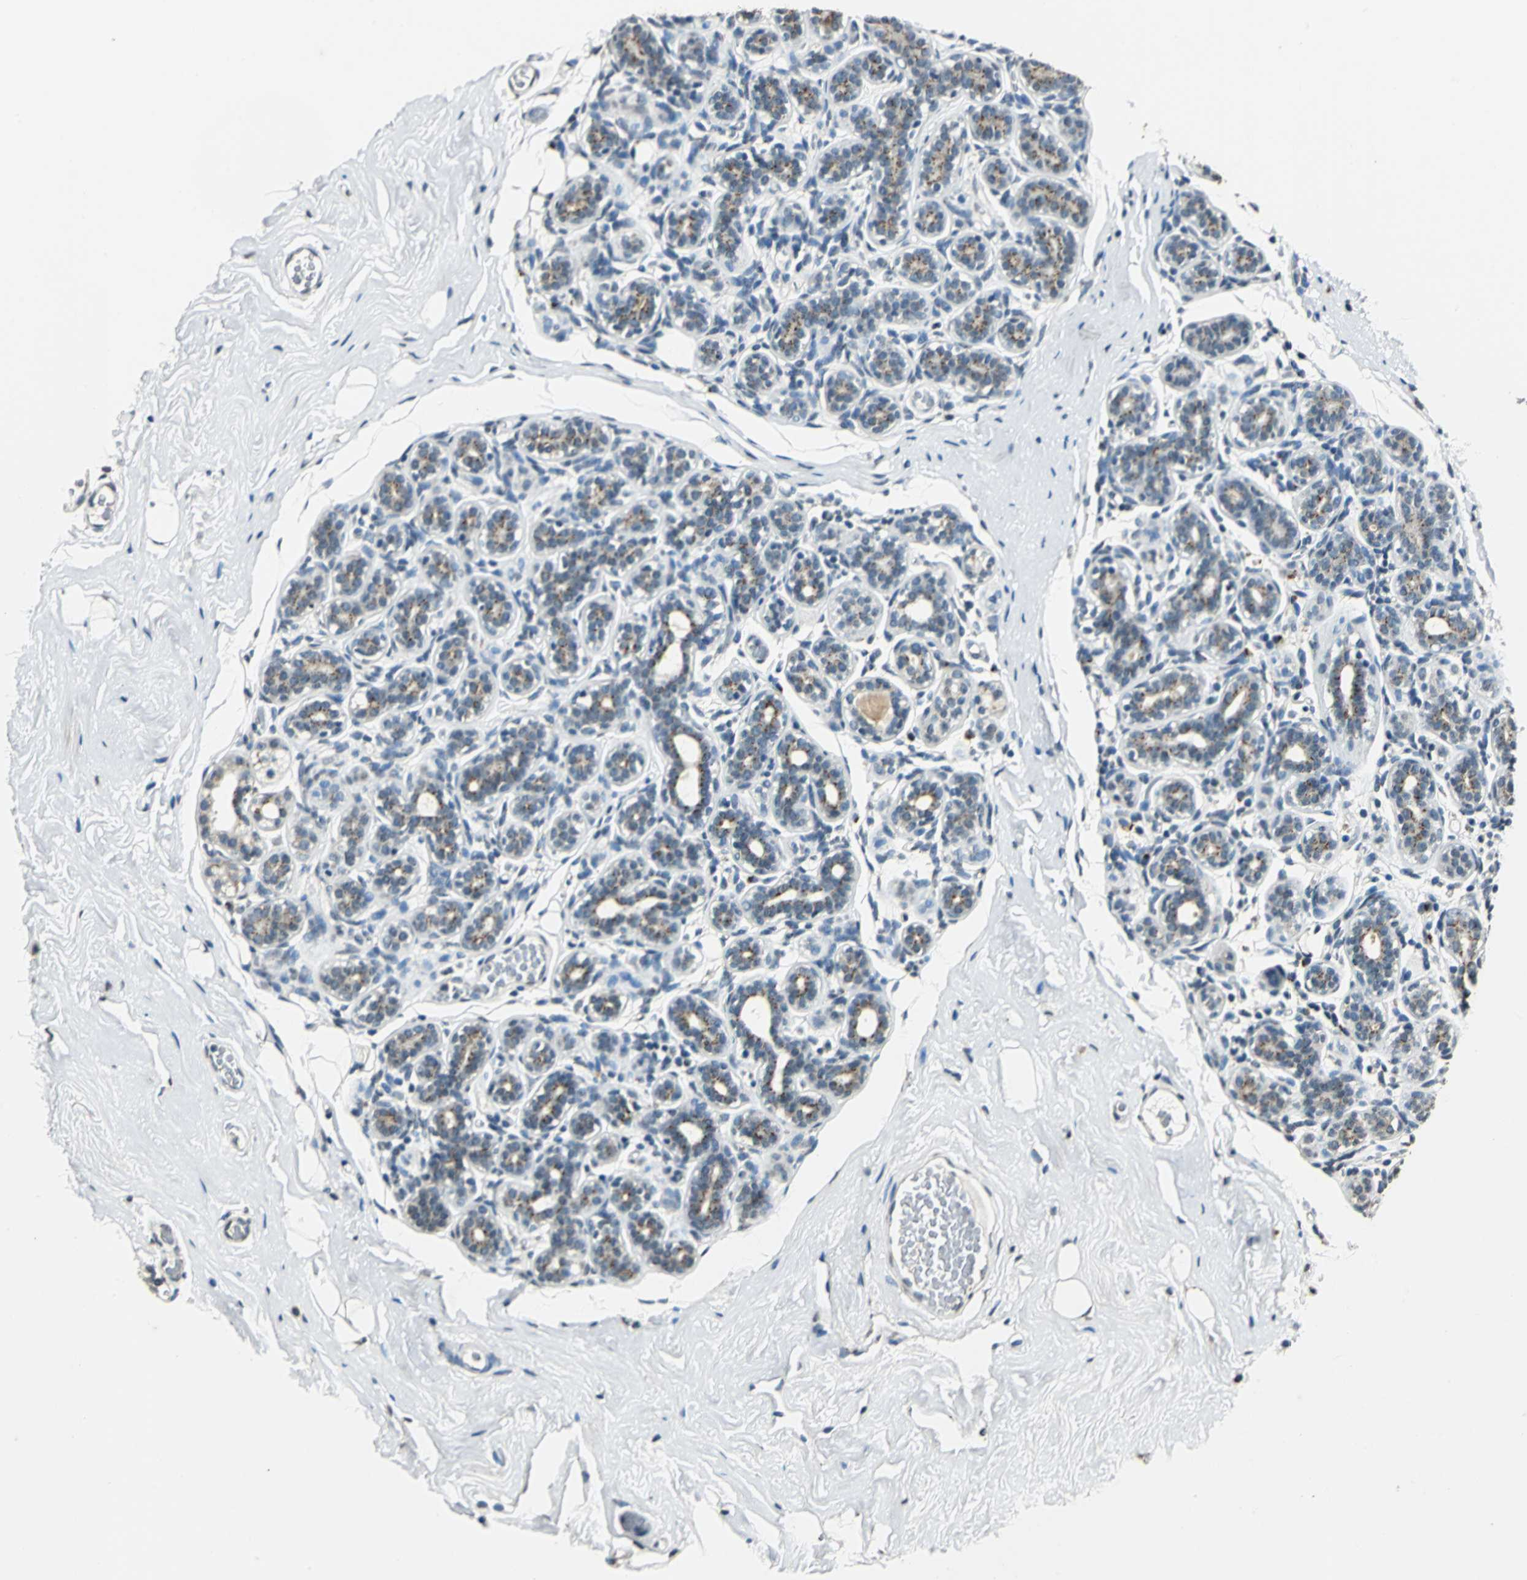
{"staining": {"intensity": "negative", "quantity": "none", "location": "none"}, "tissue": "breast", "cell_type": "Adipocytes", "image_type": "normal", "snomed": [{"axis": "morphology", "description": "Normal tissue, NOS"}, {"axis": "topography", "description": "Breast"}], "caption": "IHC photomicrograph of normal human breast stained for a protein (brown), which displays no positivity in adipocytes.", "gene": "TMEM115", "patient": {"sex": "female", "age": 75}}